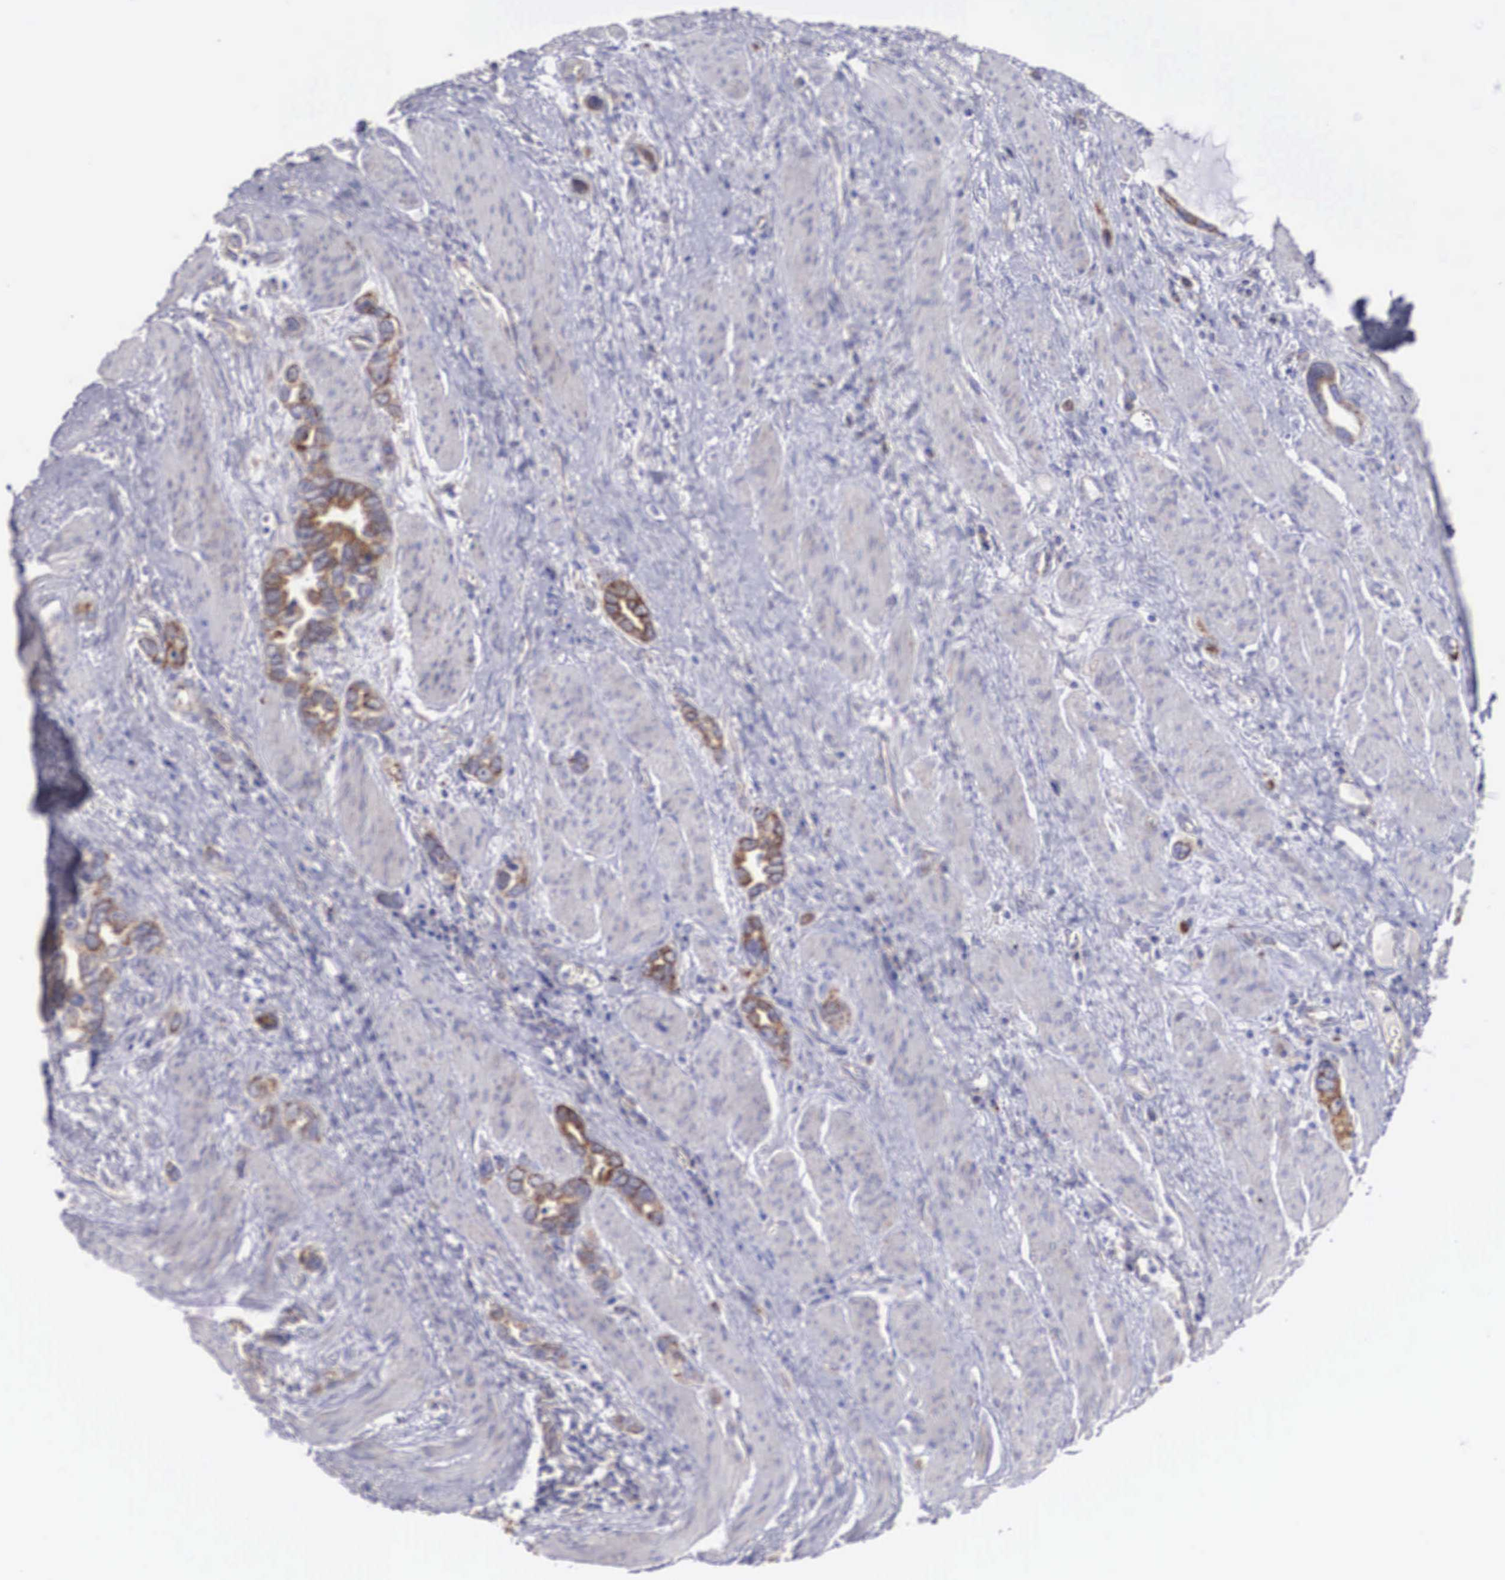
{"staining": {"intensity": "moderate", "quantity": ">75%", "location": "cytoplasmic/membranous"}, "tissue": "stomach cancer", "cell_type": "Tumor cells", "image_type": "cancer", "snomed": [{"axis": "morphology", "description": "Adenocarcinoma, NOS"}, {"axis": "topography", "description": "Stomach"}], "caption": "Immunohistochemical staining of stomach adenocarcinoma shows medium levels of moderate cytoplasmic/membranous protein positivity in approximately >75% of tumor cells.", "gene": "XPNPEP3", "patient": {"sex": "male", "age": 78}}